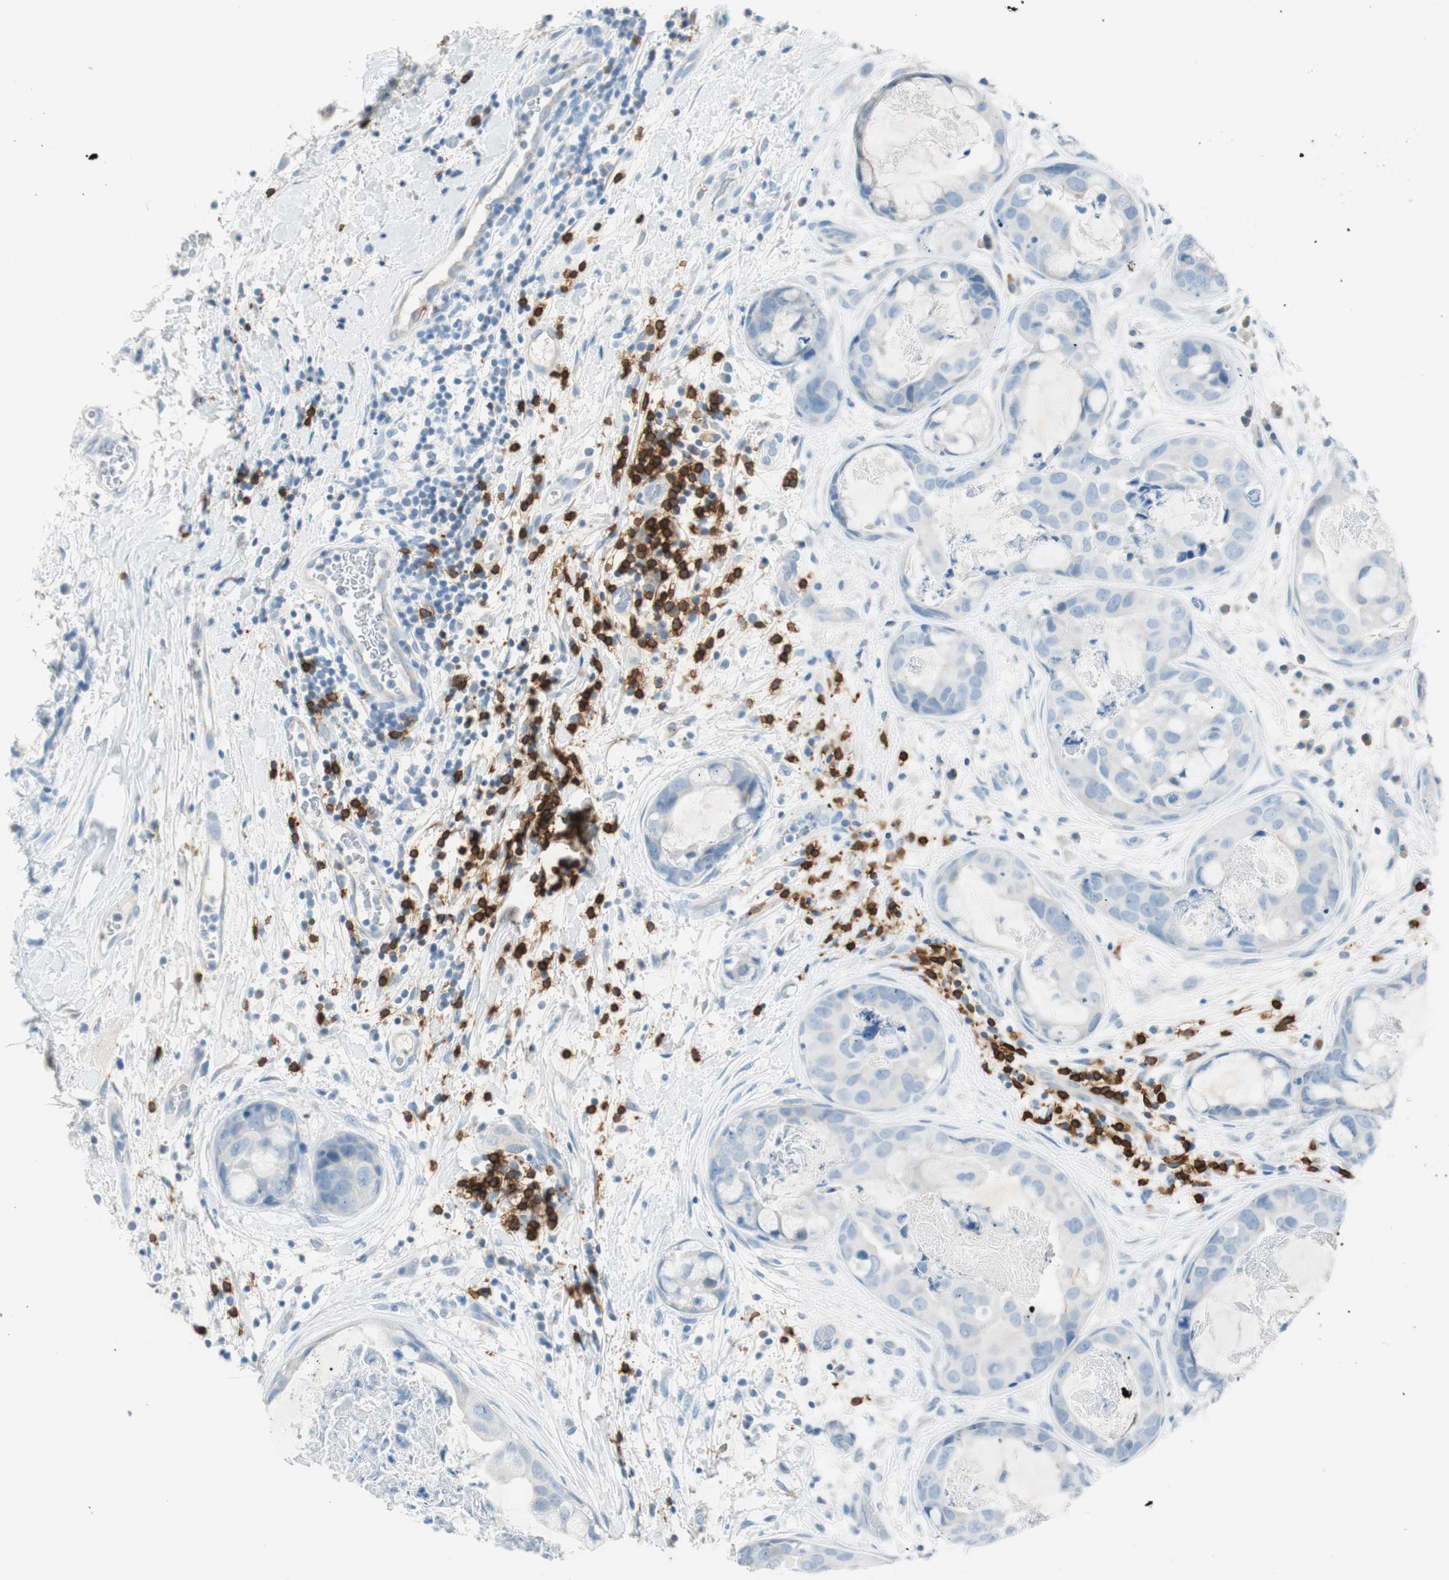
{"staining": {"intensity": "negative", "quantity": "none", "location": "none"}, "tissue": "breast cancer", "cell_type": "Tumor cells", "image_type": "cancer", "snomed": [{"axis": "morphology", "description": "Duct carcinoma"}, {"axis": "topography", "description": "Breast"}], "caption": "Tumor cells show no significant protein staining in breast infiltrating ductal carcinoma.", "gene": "TNFRSF13C", "patient": {"sex": "female", "age": 40}}